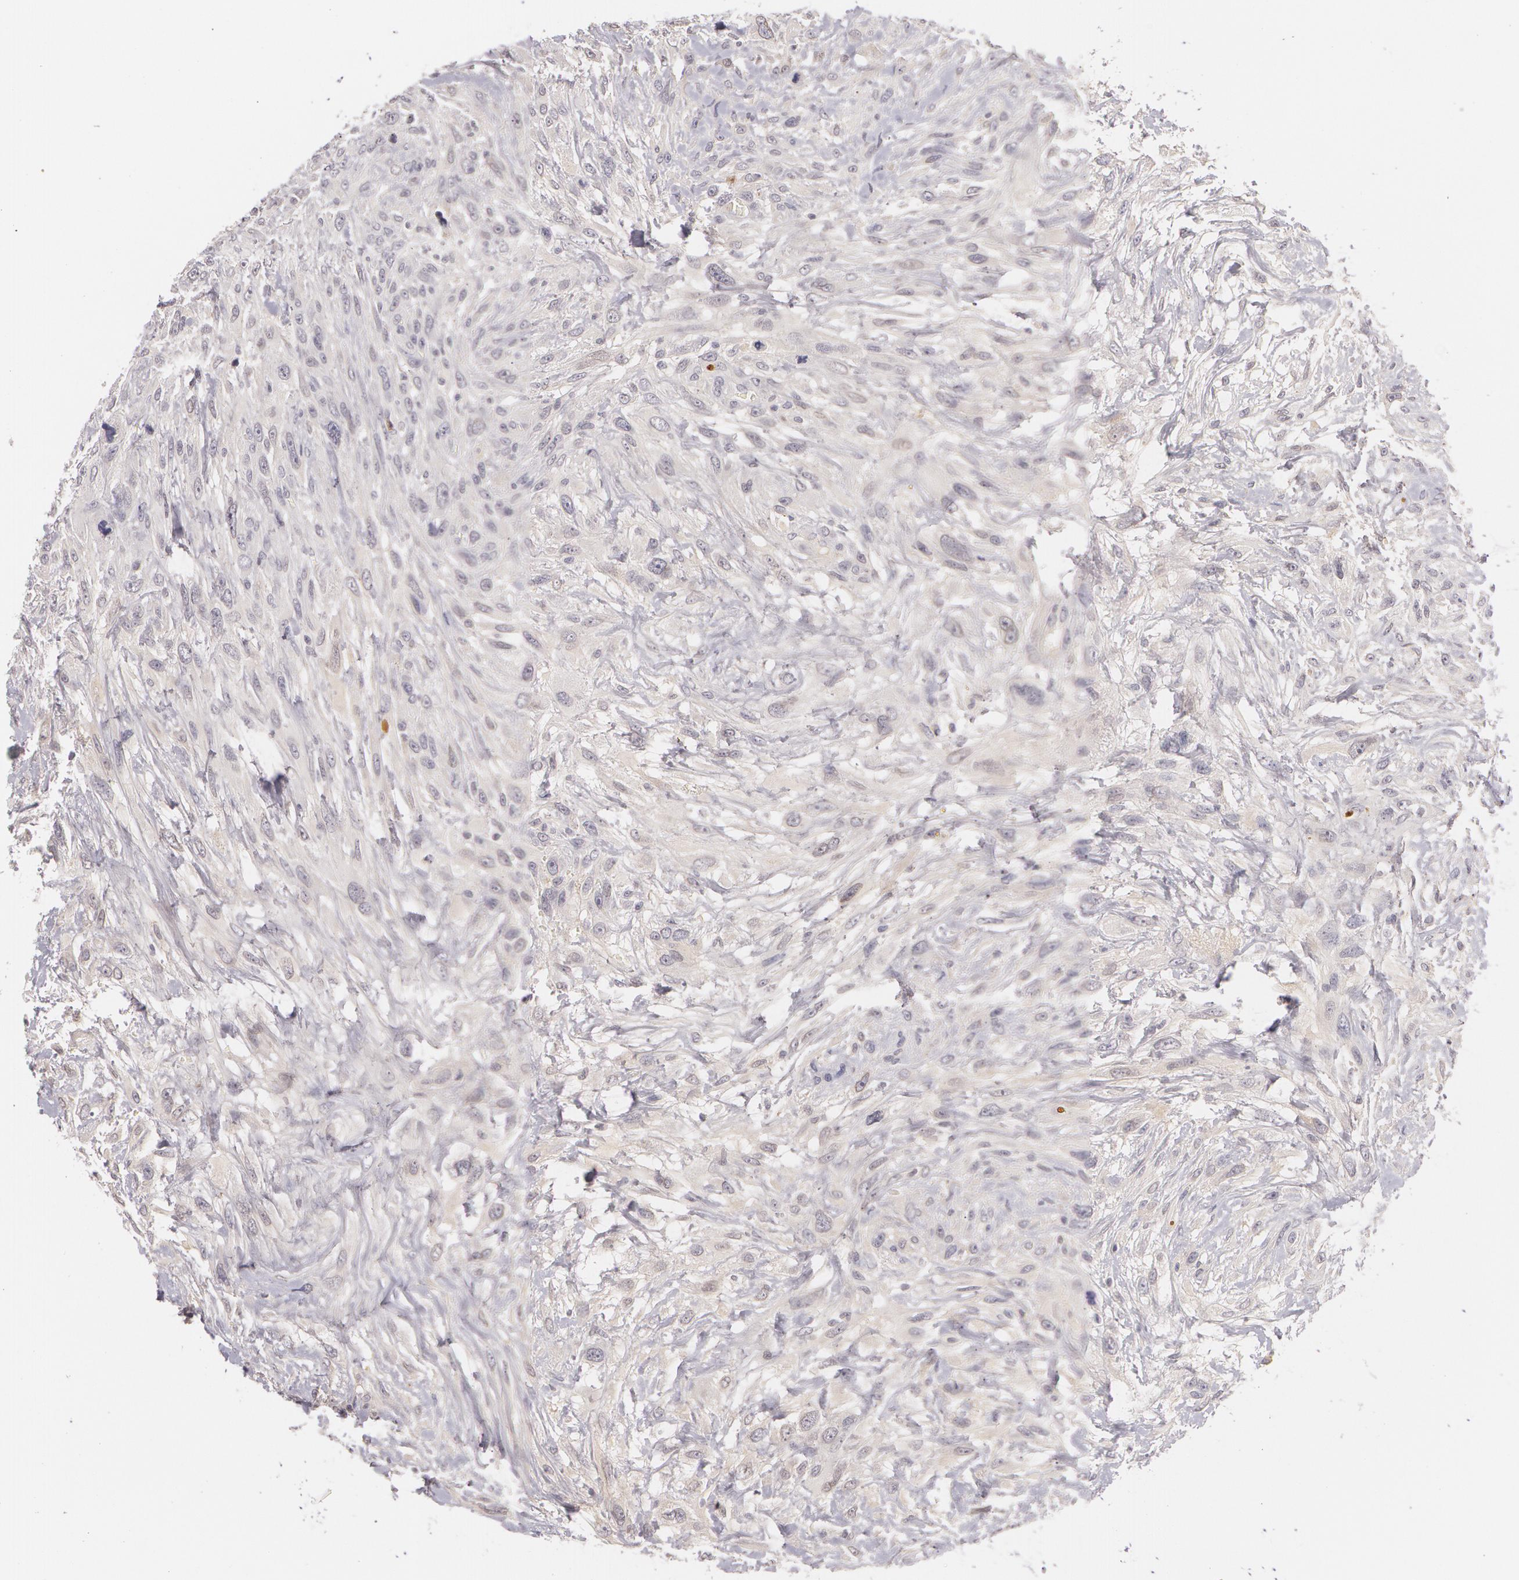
{"staining": {"intensity": "negative", "quantity": "none", "location": "none"}, "tissue": "breast cancer", "cell_type": "Tumor cells", "image_type": "cancer", "snomed": [{"axis": "morphology", "description": "Neoplasm, malignant, NOS"}, {"axis": "topography", "description": "Breast"}], "caption": "An immunohistochemistry micrograph of breast cancer (neoplasm (malignant)) is shown. There is no staining in tumor cells of breast cancer (neoplasm (malignant)).", "gene": "LBP", "patient": {"sex": "female", "age": 50}}